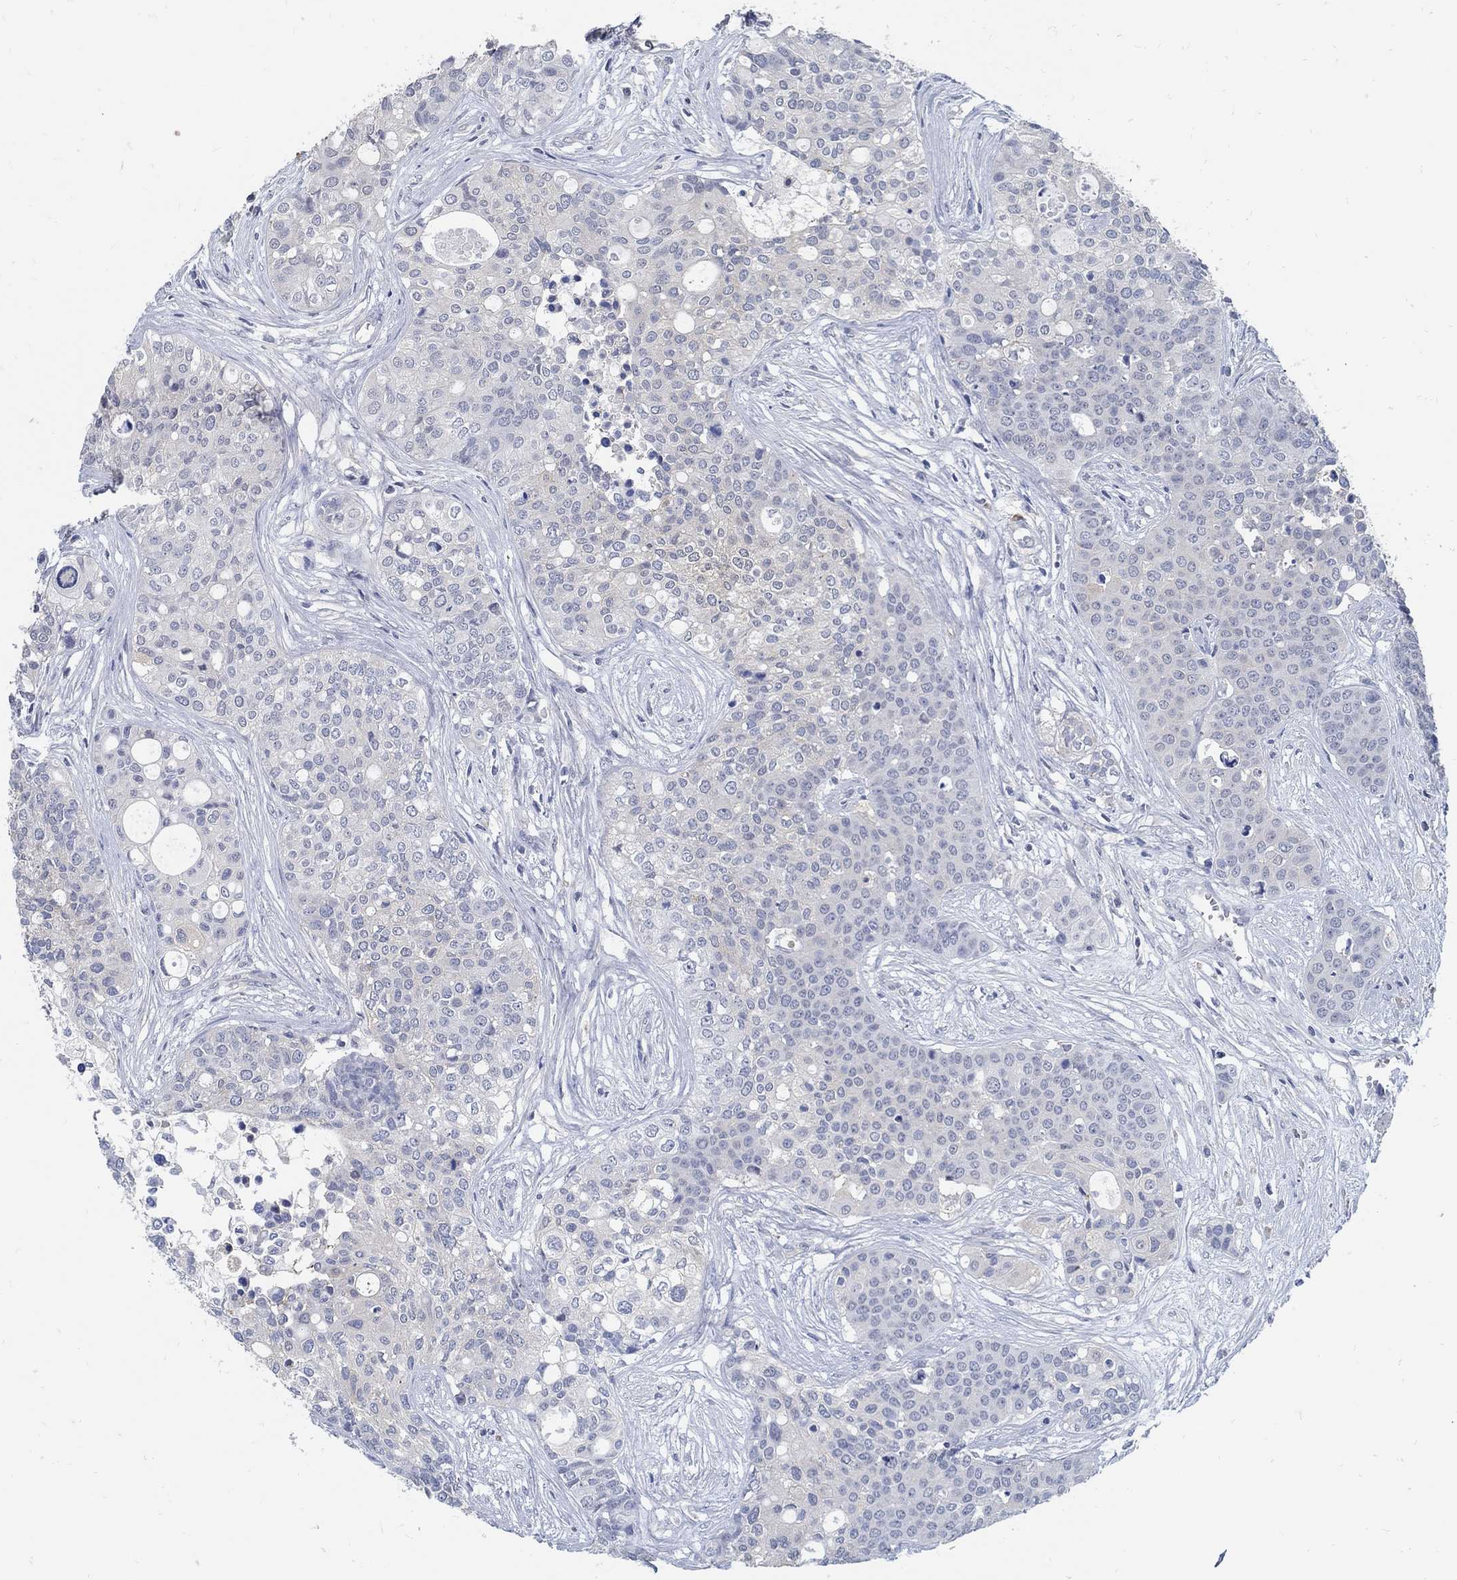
{"staining": {"intensity": "weak", "quantity": "<25%", "location": "cytoplasmic/membranous"}, "tissue": "carcinoid", "cell_type": "Tumor cells", "image_type": "cancer", "snomed": [{"axis": "morphology", "description": "Carcinoid, malignant, NOS"}, {"axis": "topography", "description": "Colon"}], "caption": "An immunohistochemistry photomicrograph of carcinoid is shown. There is no staining in tumor cells of carcinoid.", "gene": "PCDH11X", "patient": {"sex": "male", "age": 81}}